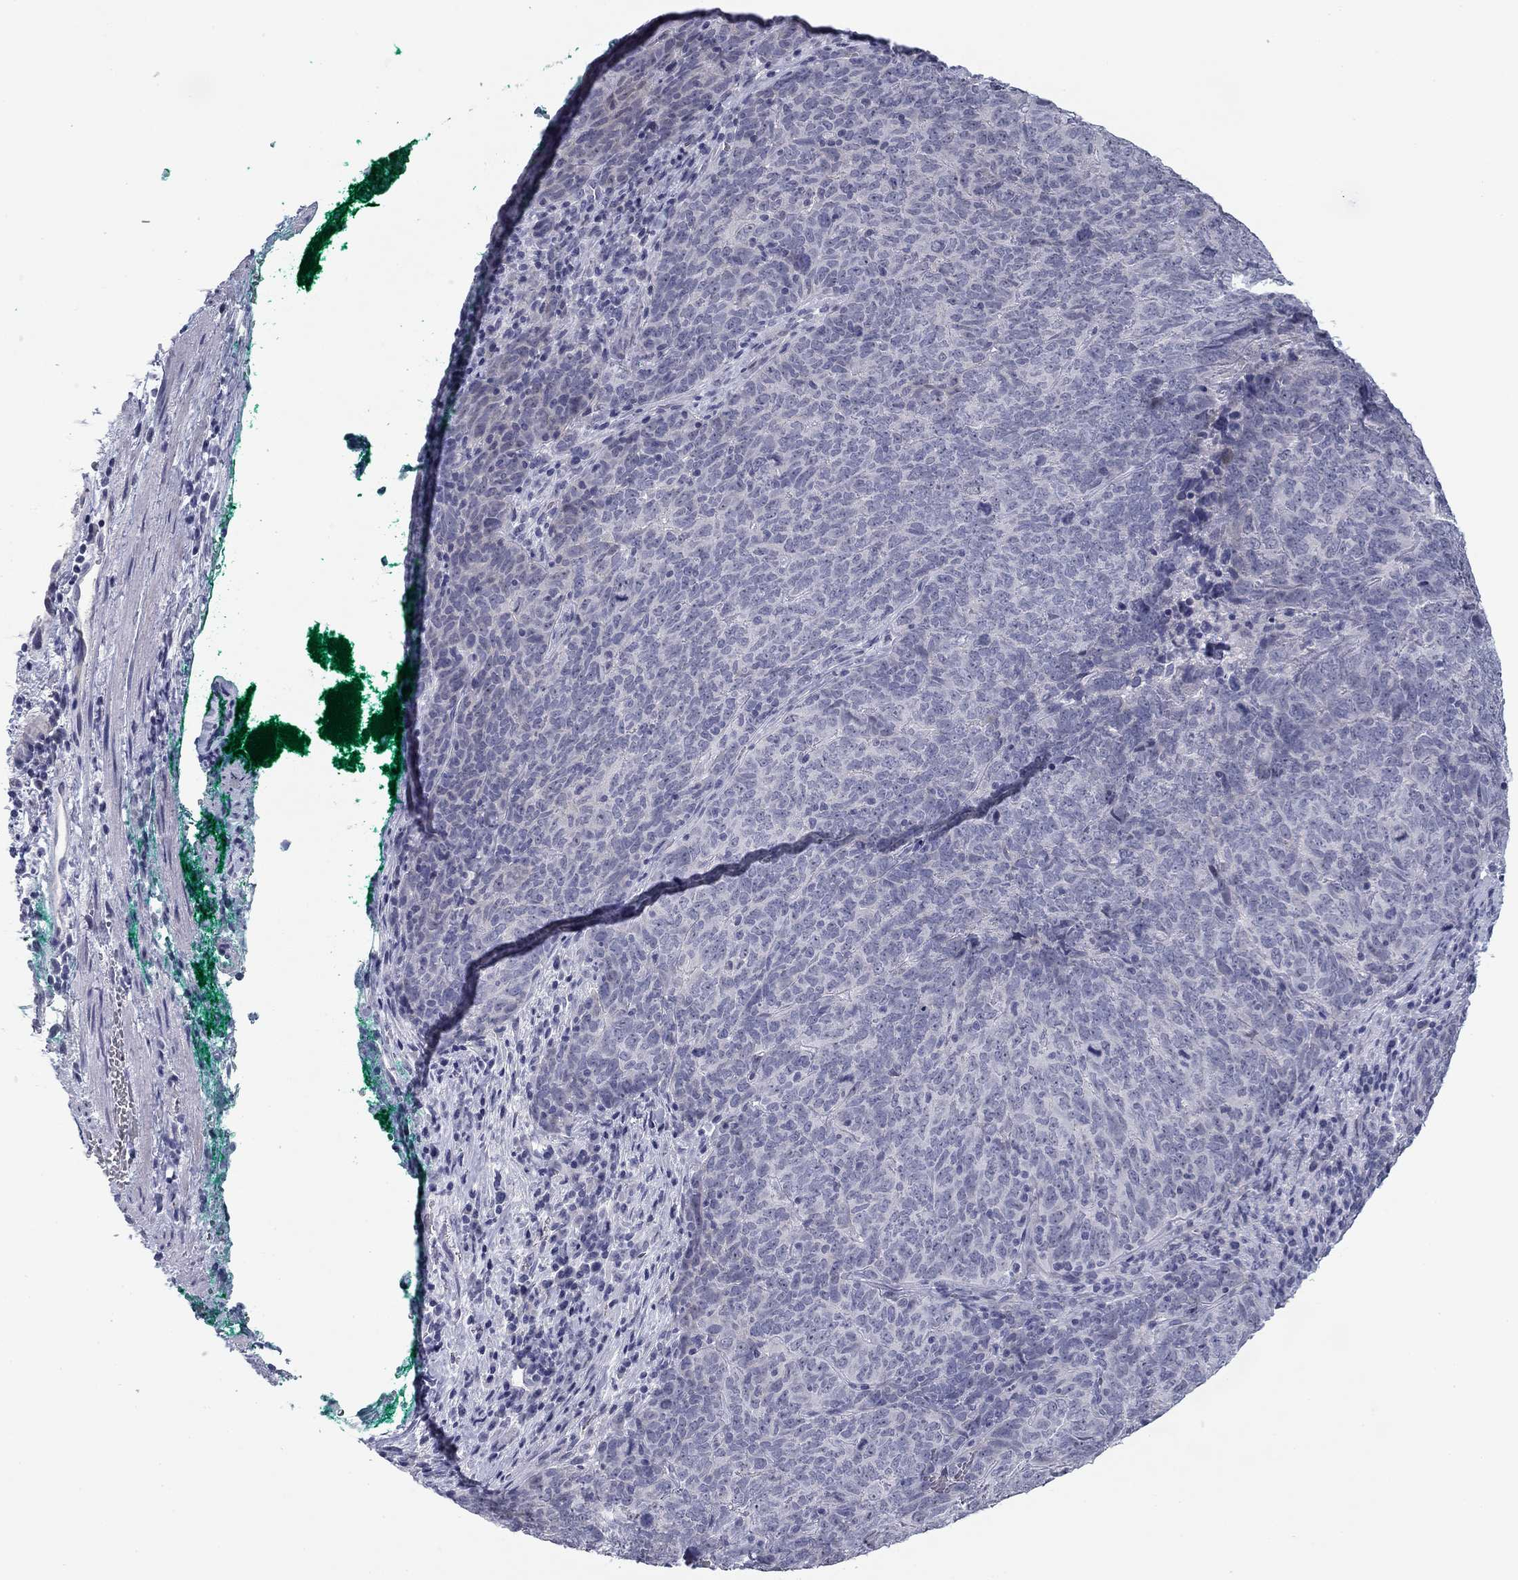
{"staining": {"intensity": "negative", "quantity": "none", "location": "none"}, "tissue": "skin cancer", "cell_type": "Tumor cells", "image_type": "cancer", "snomed": [{"axis": "morphology", "description": "Squamous cell carcinoma, NOS"}, {"axis": "topography", "description": "Skin"}, {"axis": "topography", "description": "Anal"}], "caption": "There is no significant positivity in tumor cells of squamous cell carcinoma (skin). The staining is performed using DAB (3,3'-diaminobenzidine) brown chromogen with nuclei counter-stained in using hematoxylin.", "gene": "PRPH", "patient": {"sex": "female", "age": 51}}